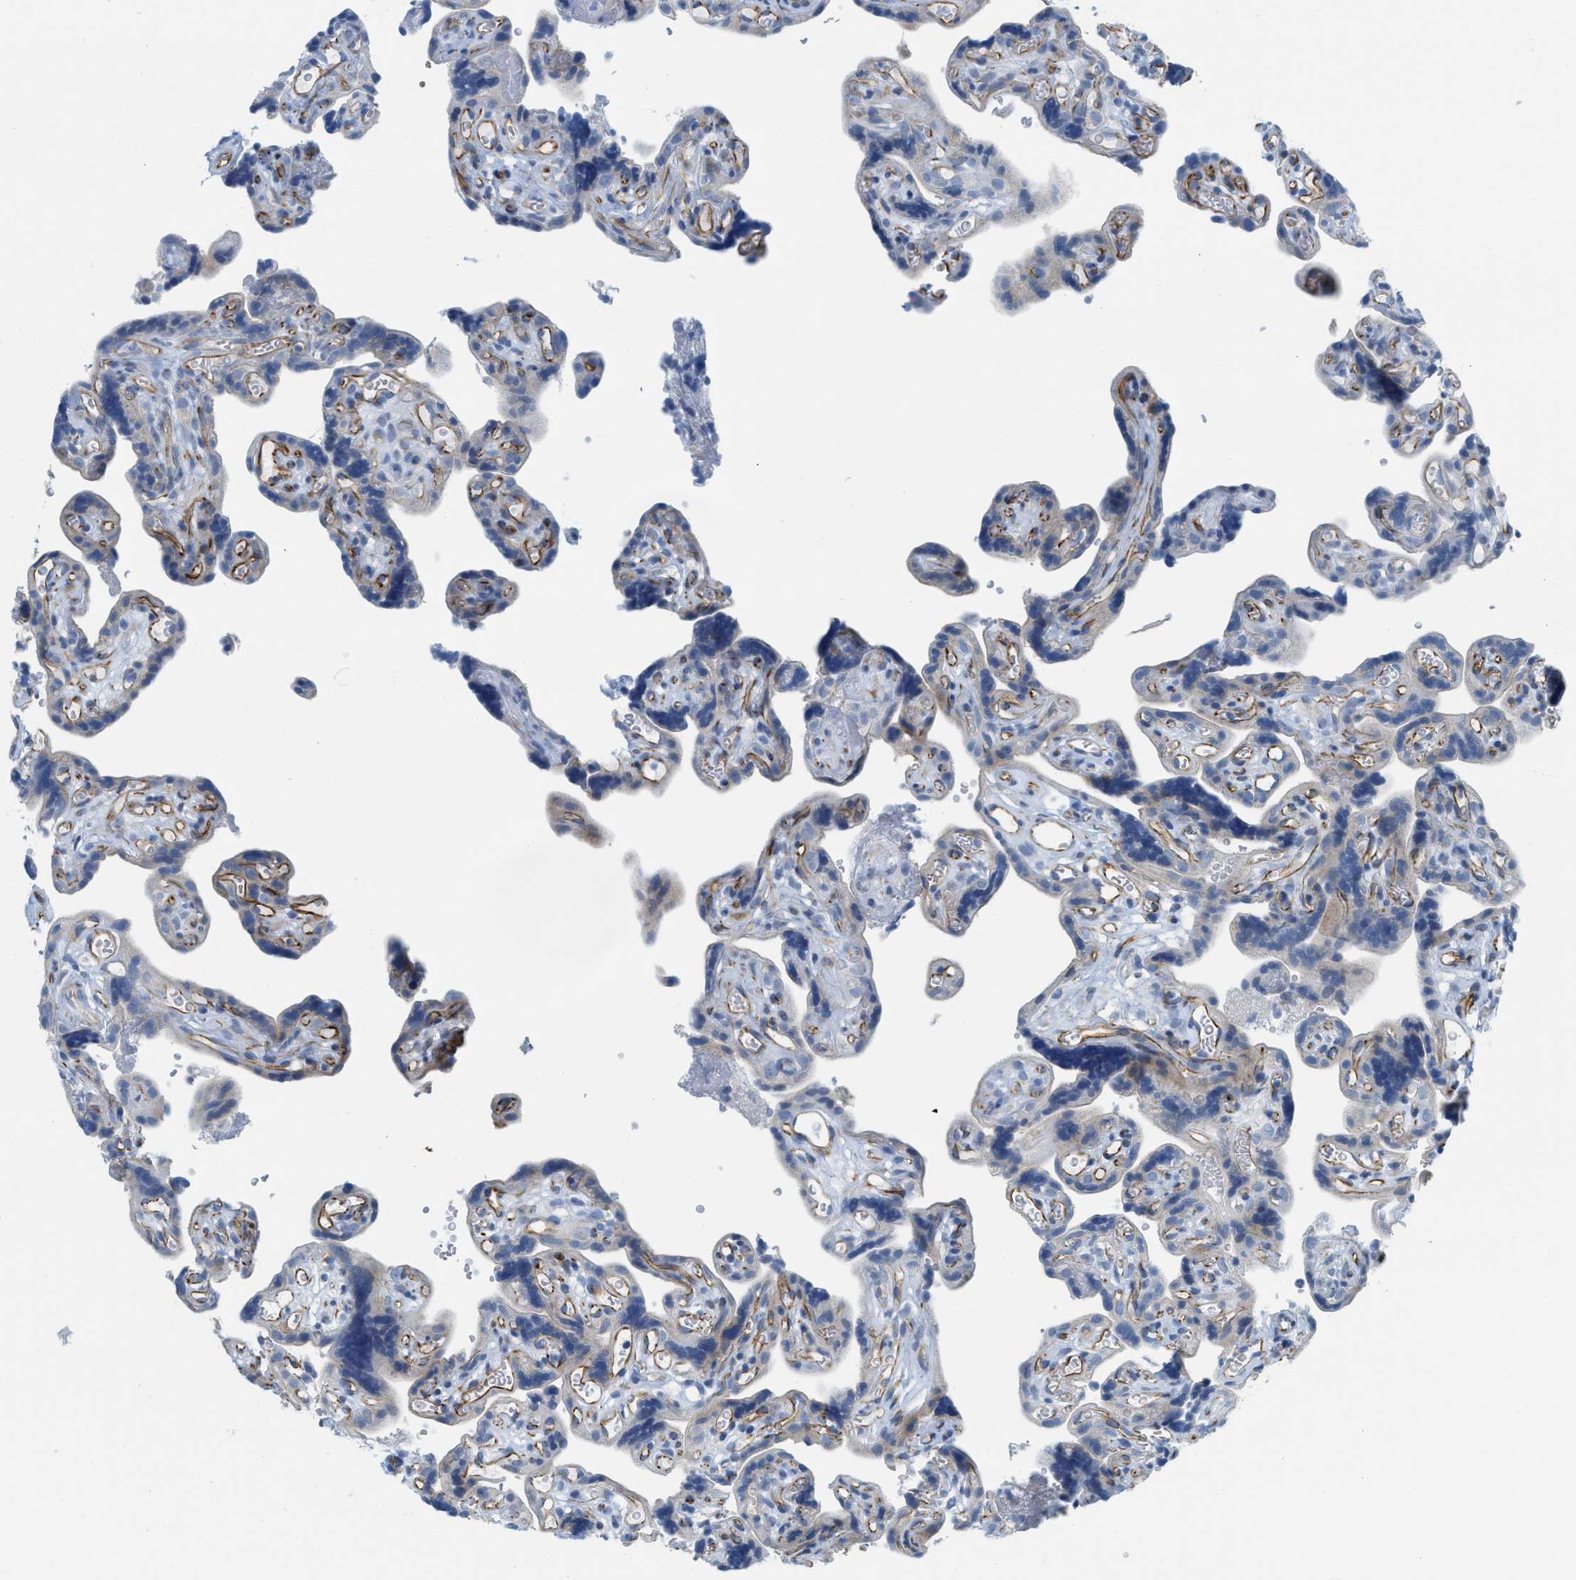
{"staining": {"intensity": "negative", "quantity": "none", "location": "none"}, "tissue": "placenta", "cell_type": "Trophoblastic cells", "image_type": "normal", "snomed": [{"axis": "morphology", "description": "Normal tissue, NOS"}, {"axis": "topography", "description": "Placenta"}], "caption": "Immunohistochemical staining of normal human placenta shows no significant positivity in trophoblastic cells.", "gene": "SLC12A1", "patient": {"sex": "female", "age": 30}}